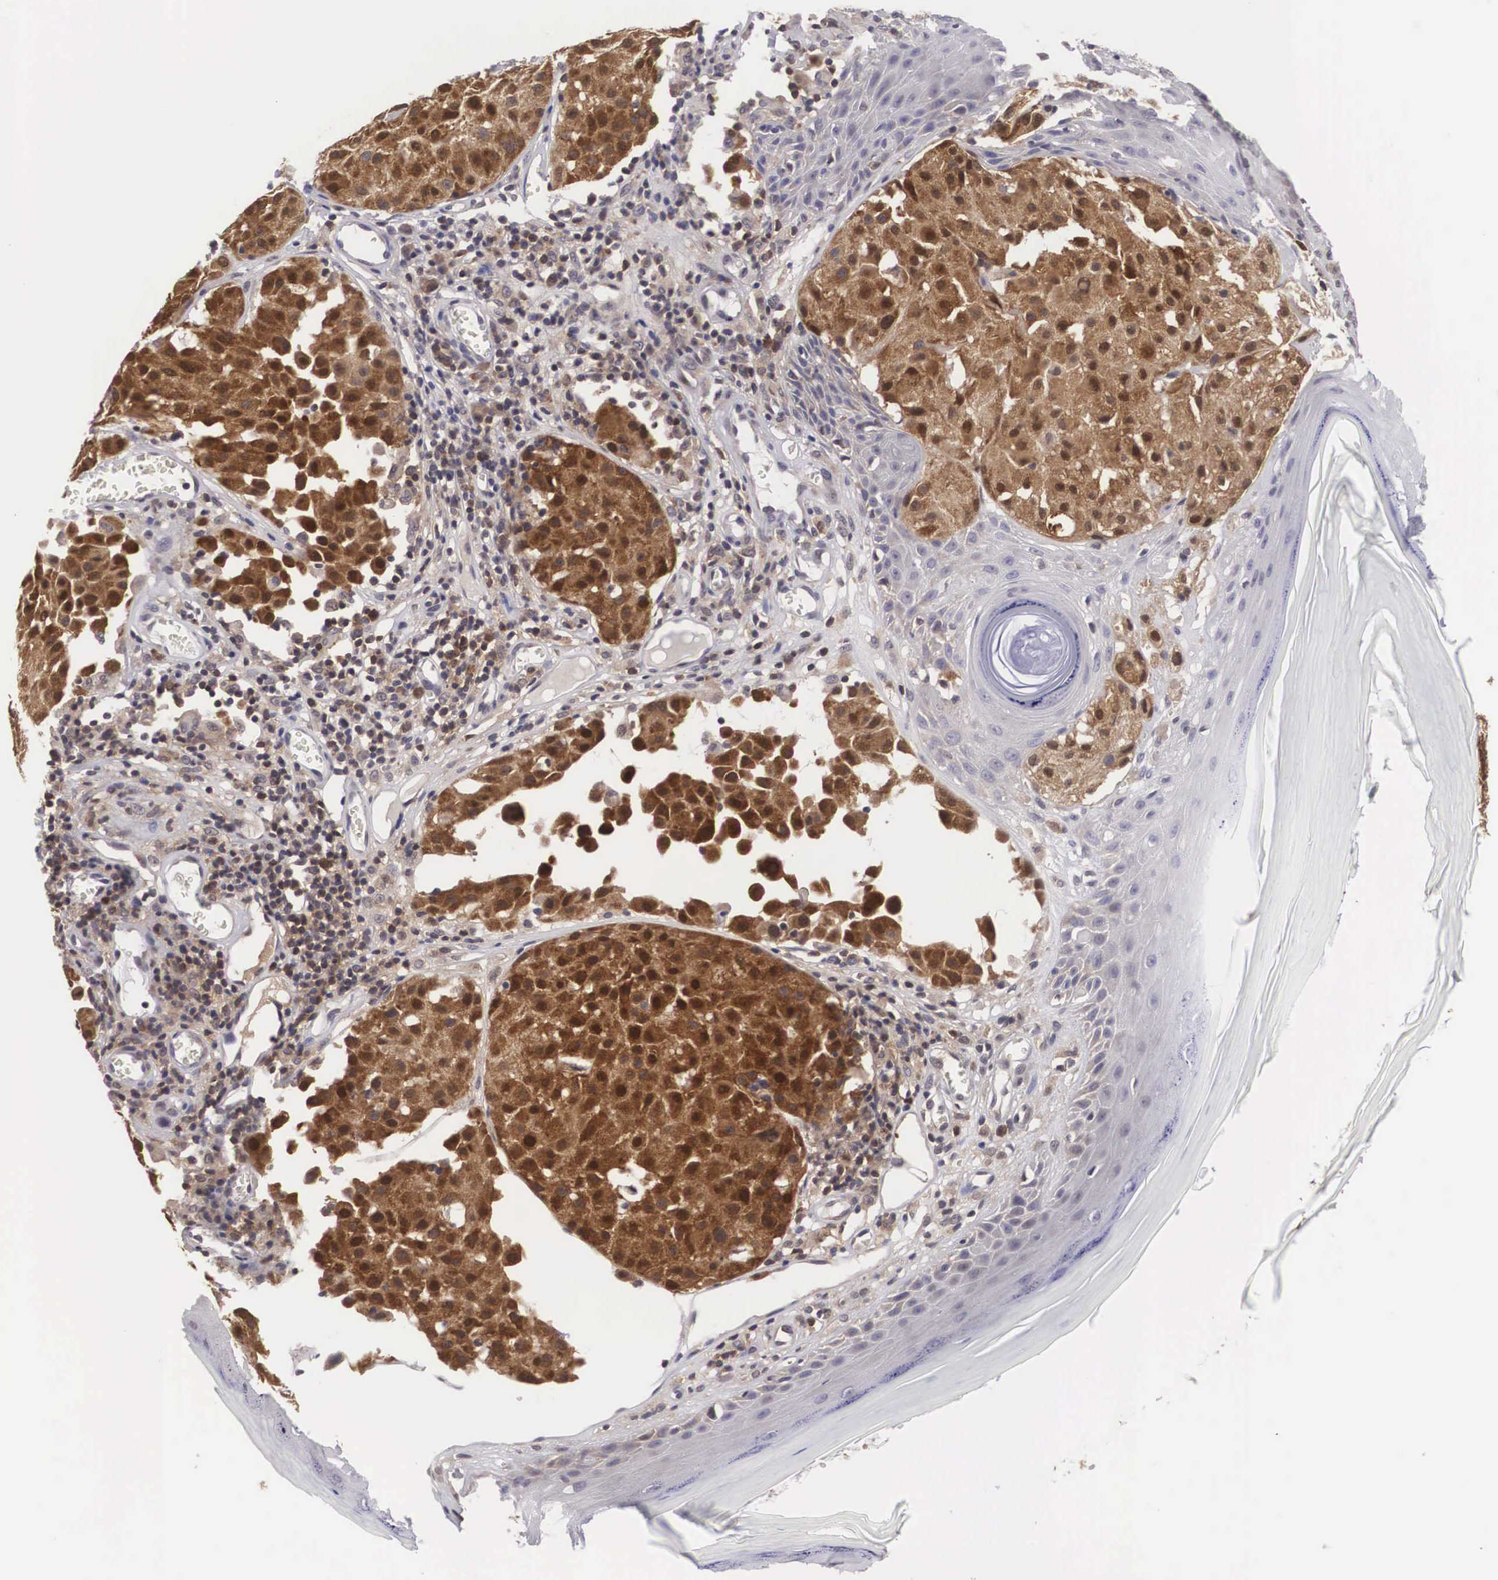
{"staining": {"intensity": "strong", "quantity": "25%-75%", "location": "cytoplasmic/membranous,nuclear"}, "tissue": "melanoma", "cell_type": "Tumor cells", "image_type": "cancer", "snomed": [{"axis": "morphology", "description": "Malignant melanoma, NOS"}, {"axis": "topography", "description": "Skin"}], "caption": "A histopathology image showing strong cytoplasmic/membranous and nuclear positivity in approximately 25%-75% of tumor cells in melanoma, as visualized by brown immunohistochemical staining.", "gene": "ADSL", "patient": {"sex": "male", "age": 36}}